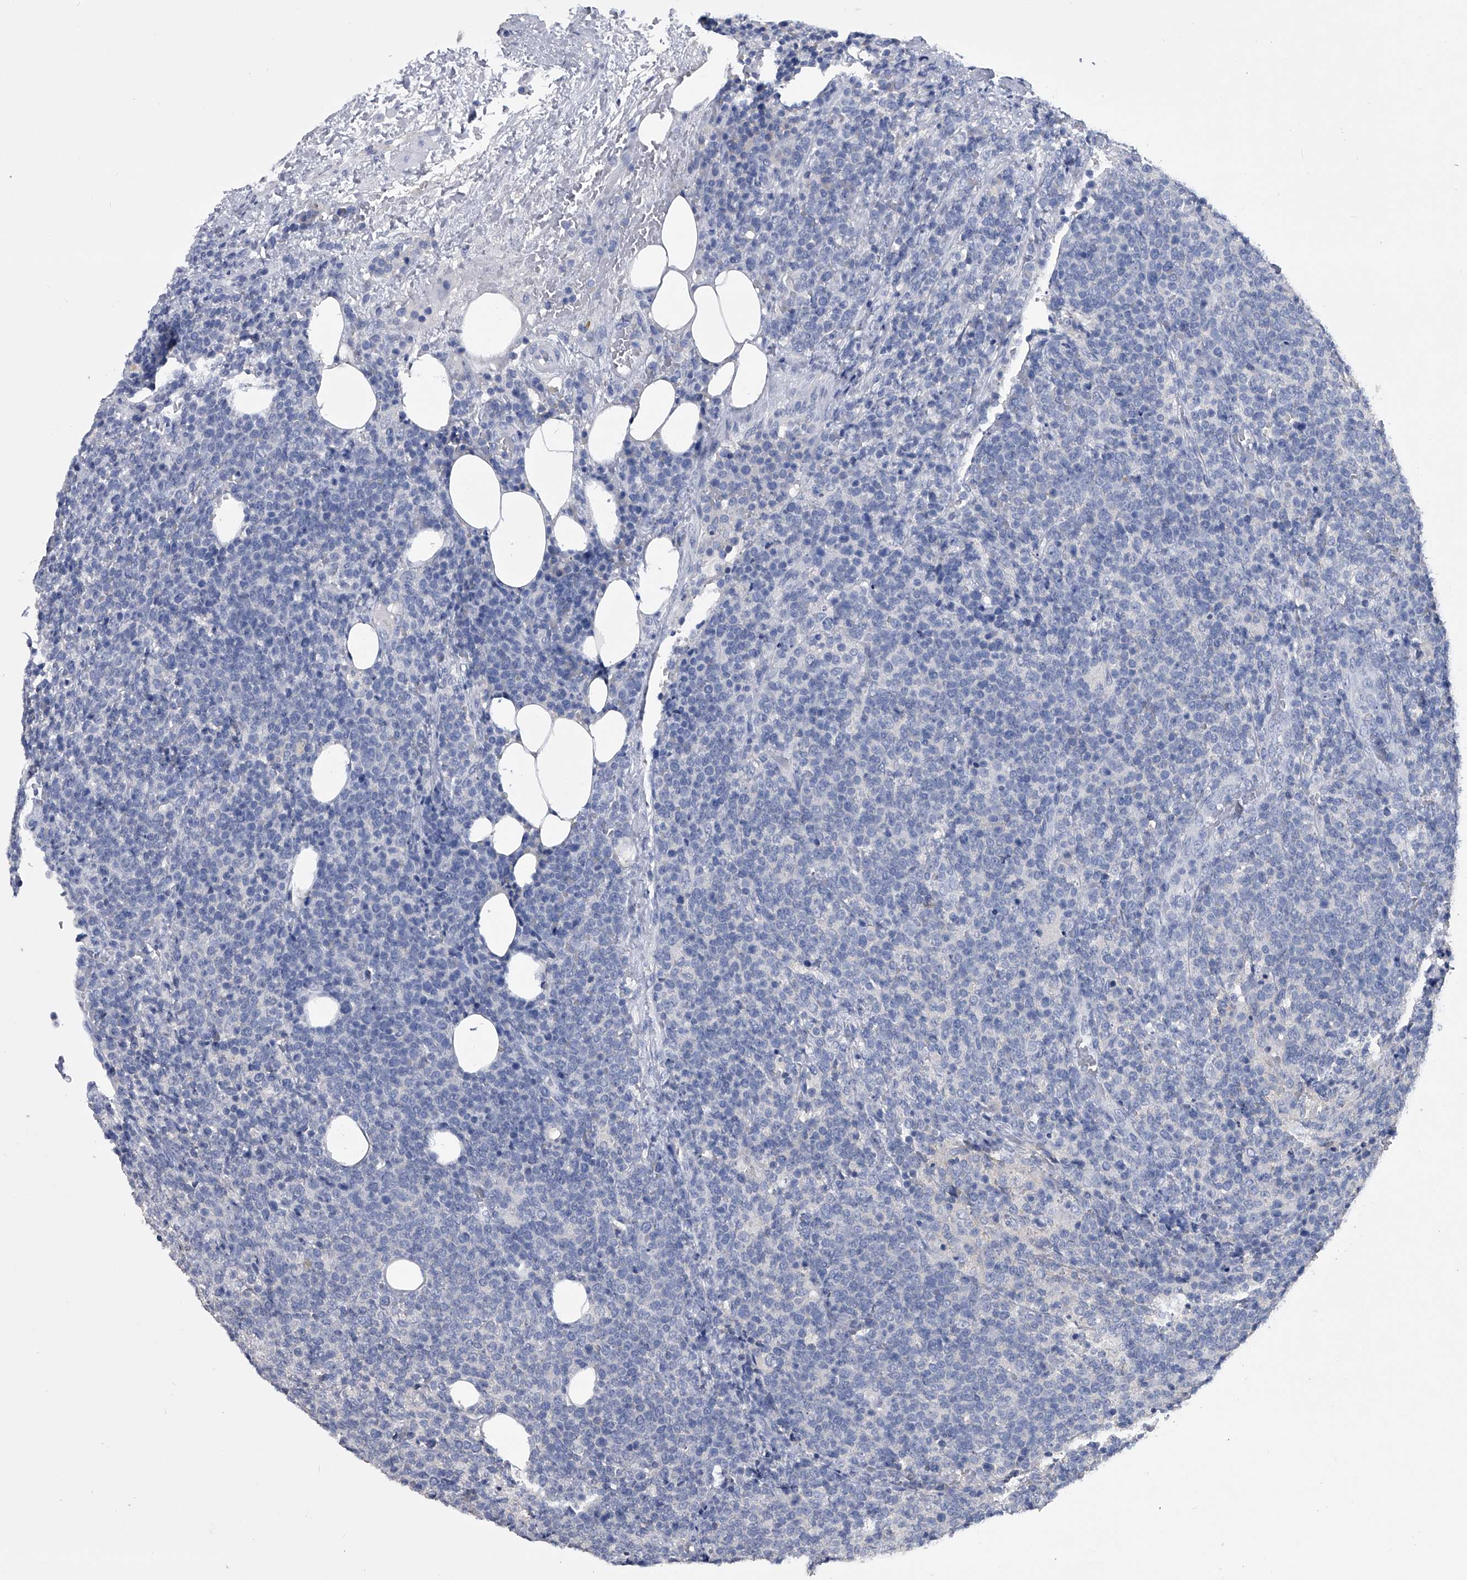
{"staining": {"intensity": "negative", "quantity": "none", "location": "none"}, "tissue": "lymphoma", "cell_type": "Tumor cells", "image_type": "cancer", "snomed": [{"axis": "morphology", "description": "Malignant lymphoma, non-Hodgkin's type, High grade"}, {"axis": "topography", "description": "Lymph node"}], "caption": "High-grade malignant lymphoma, non-Hodgkin's type stained for a protein using IHC shows no positivity tumor cells.", "gene": "BCAS1", "patient": {"sex": "male", "age": 61}}